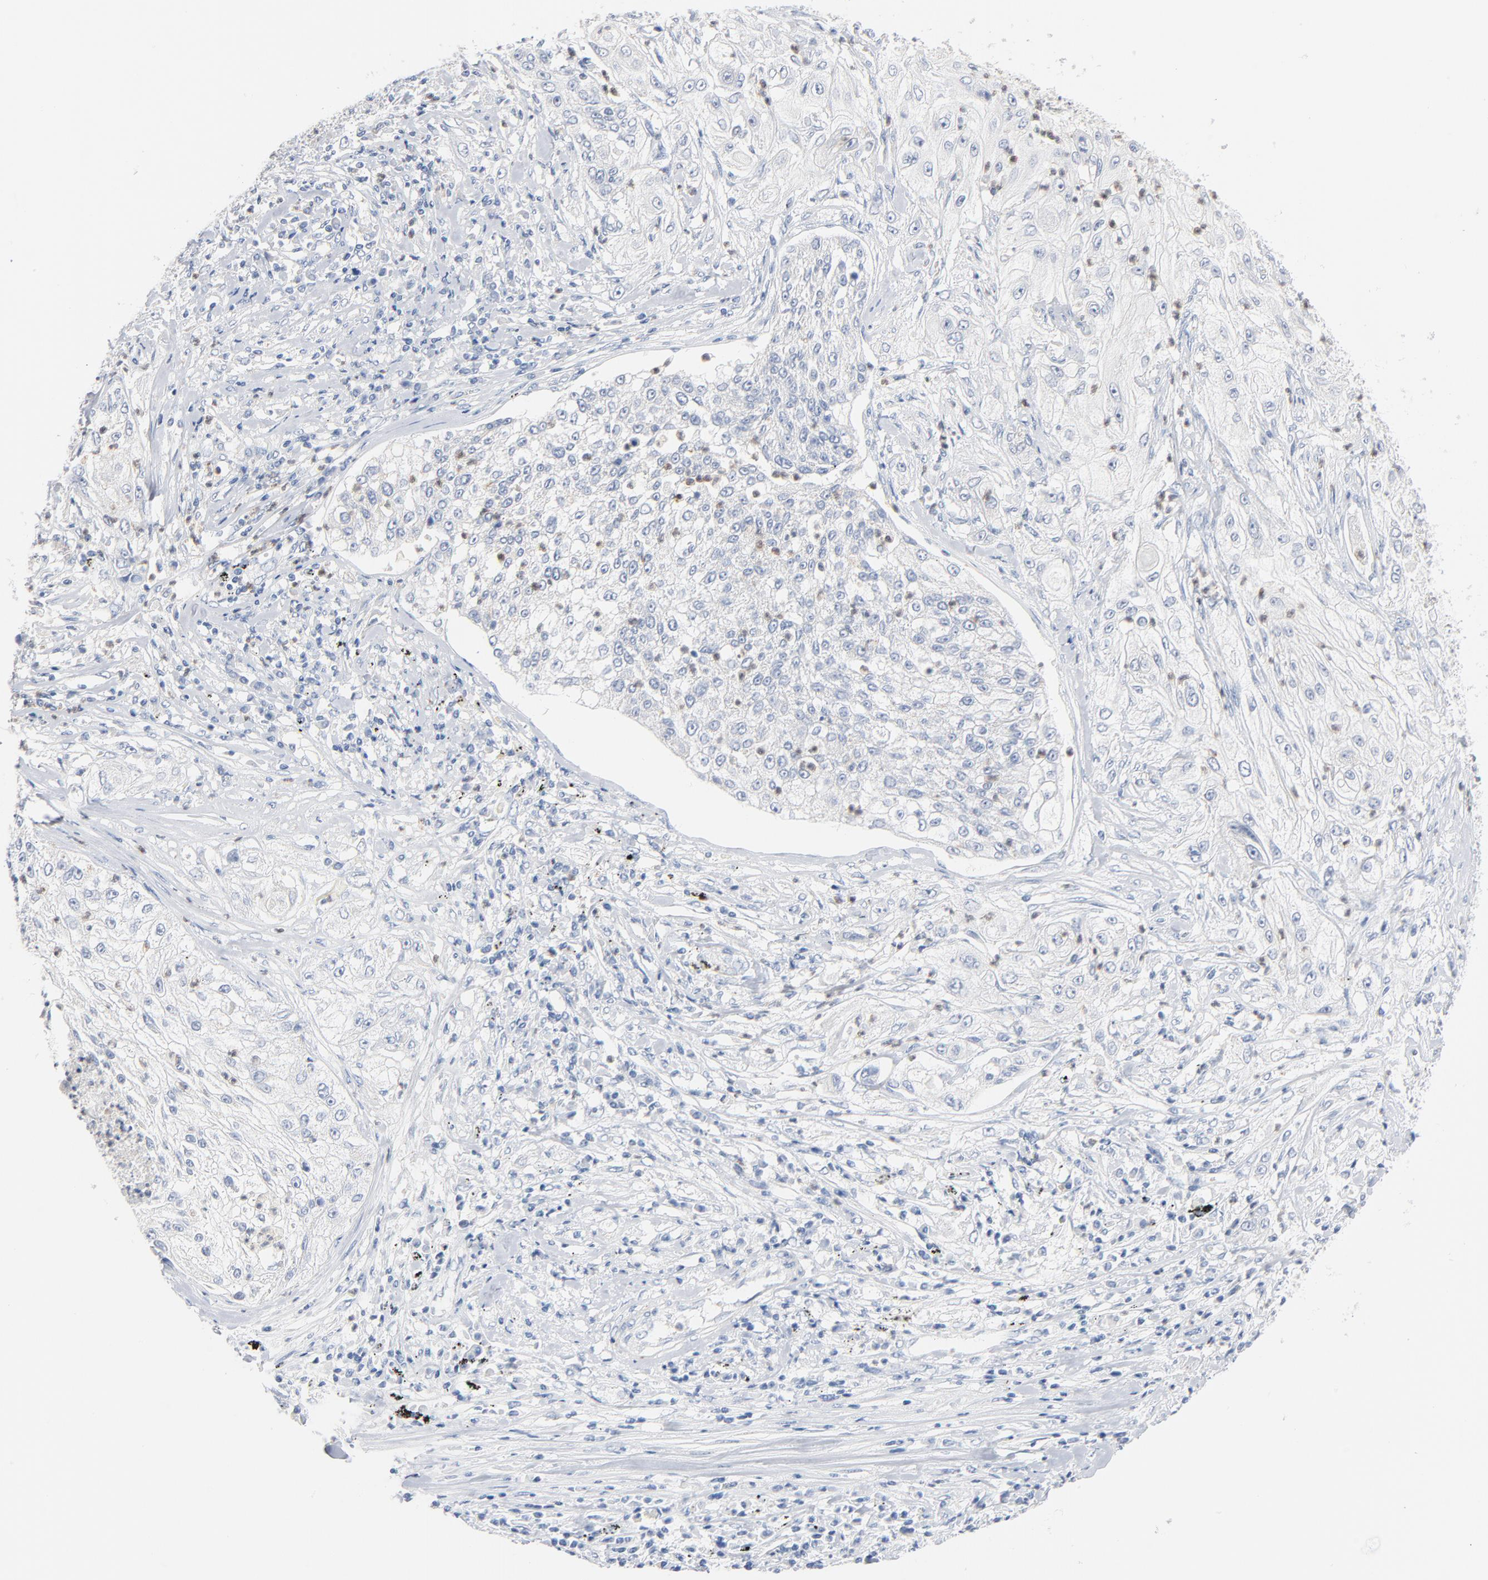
{"staining": {"intensity": "negative", "quantity": "none", "location": "none"}, "tissue": "lung cancer", "cell_type": "Tumor cells", "image_type": "cancer", "snomed": [{"axis": "morphology", "description": "Inflammation, NOS"}, {"axis": "morphology", "description": "Squamous cell carcinoma, NOS"}, {"axis": "topography", "description": "Lymph node"}, {"axis": "topography", "description": "Soft tissue"}, {"axis": "topography", "description": "Lung"}], "caption": "High magnification brightfield microscopy of lung cancer stained with DAB (brown) and counterstained with hematoxylin (blue): tumor cells show no significant expression. (Brightfield microscopy of DAB IHC at high magnification).", "gene": "IFT43", "patient": {"sex": "male", "age": 66}}